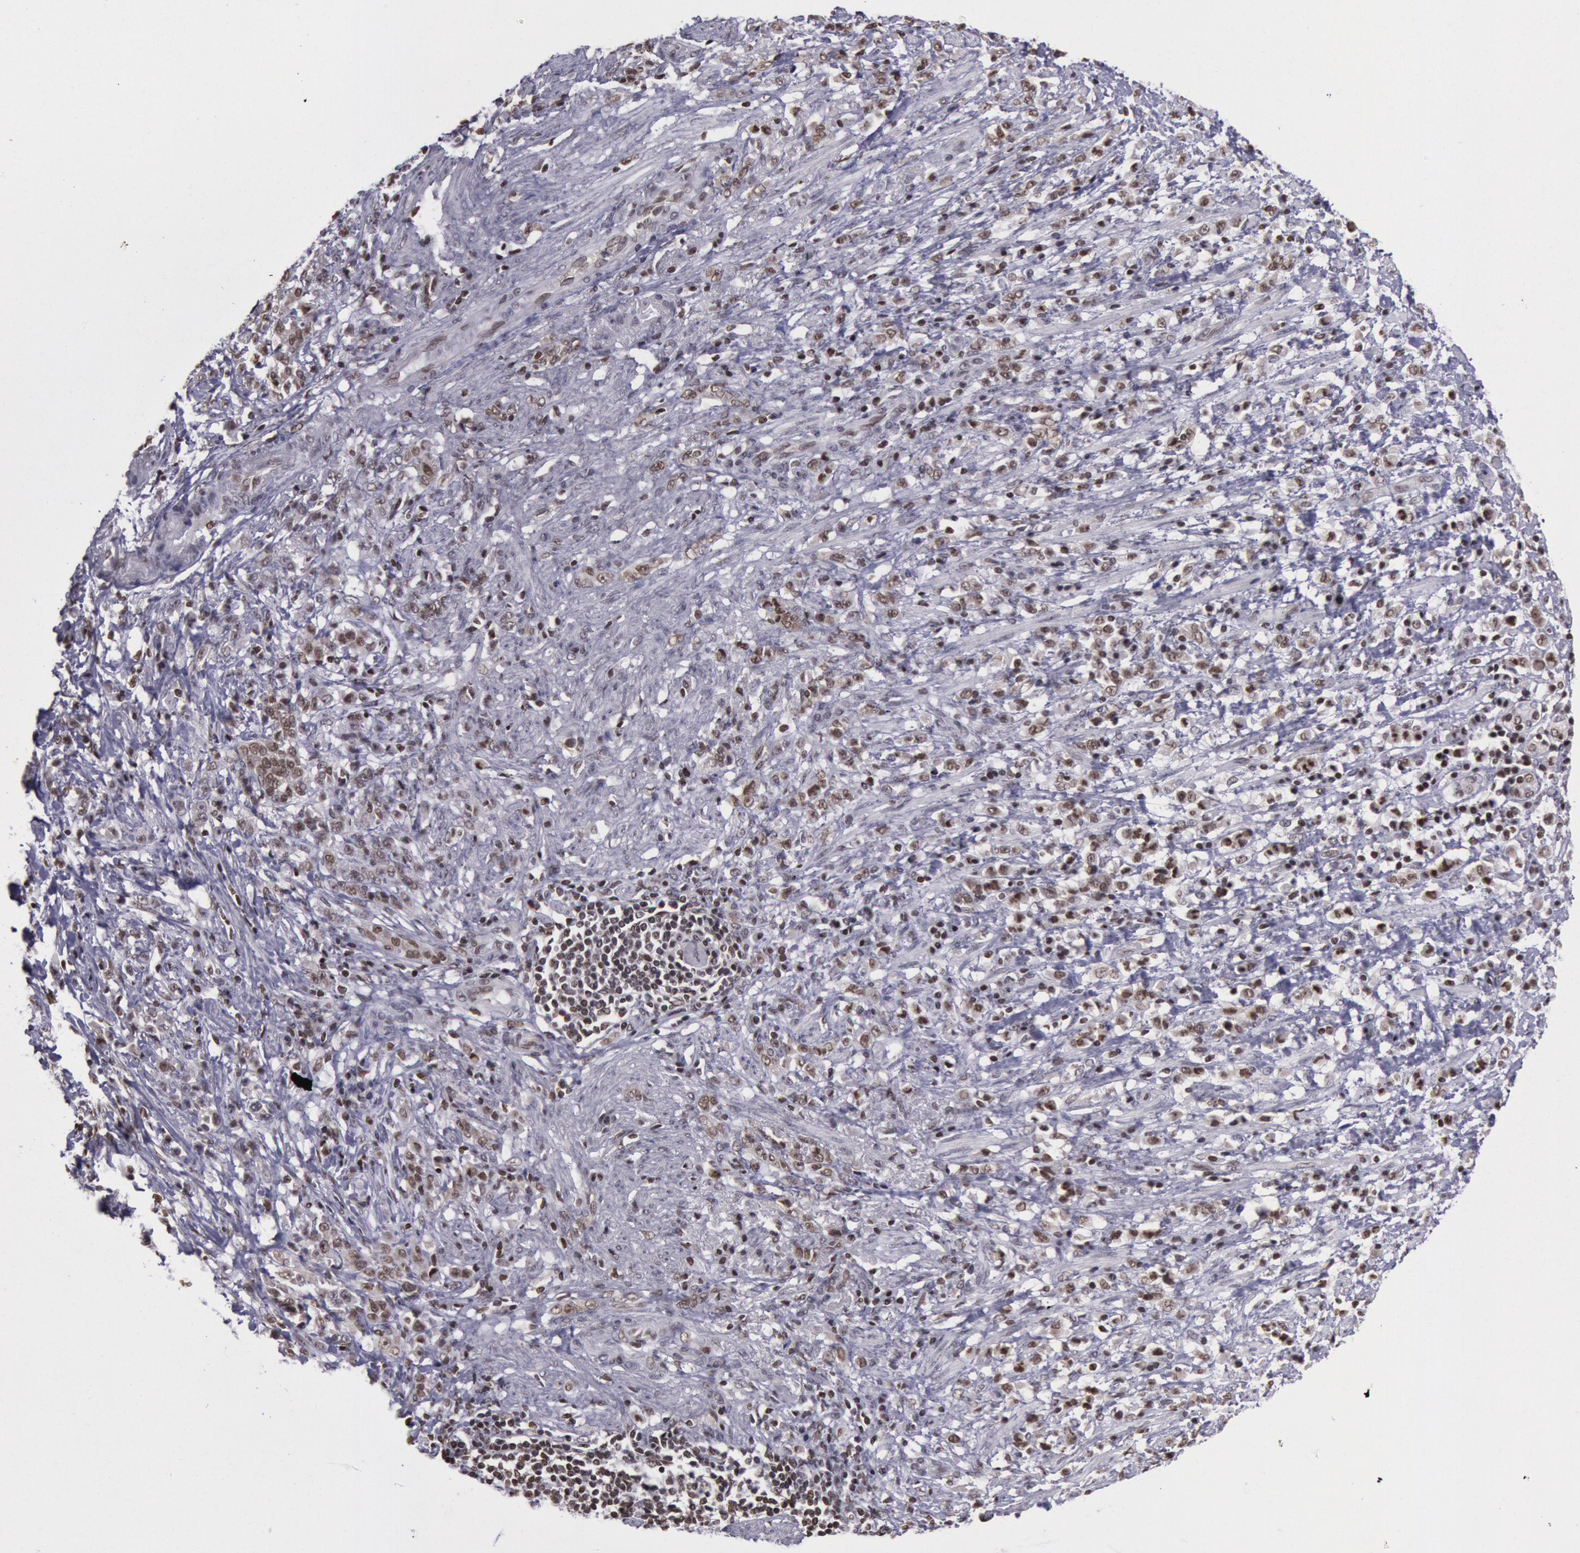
{"staining": {"intensity": "moderate", "quantity": ">75%", "location": "nuclear"}, "tissue": "stomach cancer", "cell_type": "Tumor cells", "image_type": "cancer", "snomed": [{"axis": "morphology", "description": "Adenocarcinoma, NOS"}, {"axis": "topography", "description": "Stomach, lower"}], "caption": "Stomach cancer stained with a brown dye demonstrates moderate nuclear positive staining in approximately >75% of tumor cells.", "gene": "NKAP", "patient": {"sex": "male", "age": 88}}